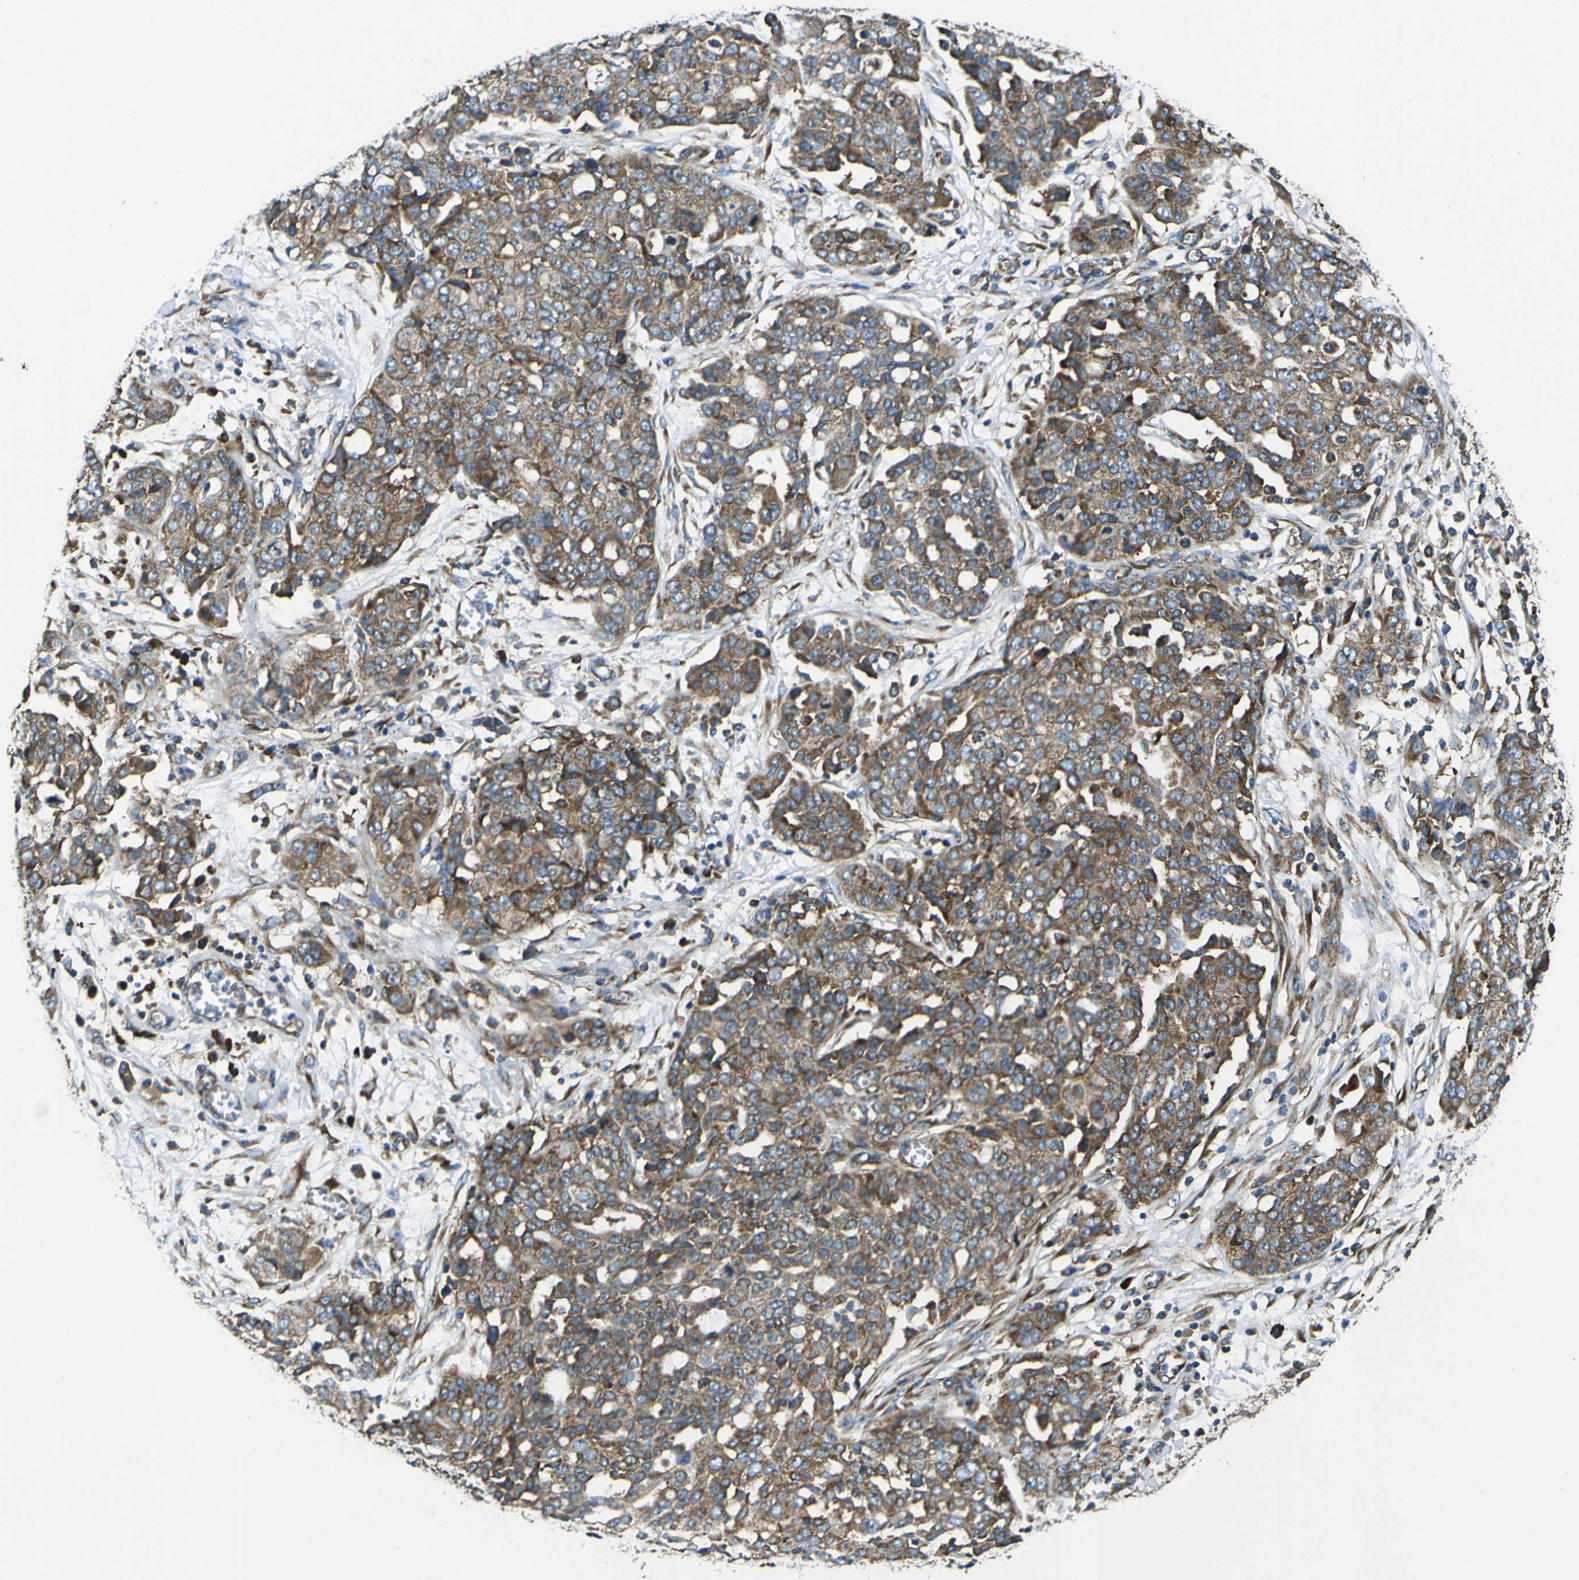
{"staining": {"intensity": "moderate", "quantity": ">75%", "location": "cytoplasmic/membranous"}, "tissue": "ovarian cancer", "cell_type": "Tumor cells", "image_type": "cancer", "snomed": [{"axis": "morphology", "description": "Cystadenocarcinoma, serous, NOS"}, {"axis": "topography", "description": "Soft tissue"}, {"axis": "topography", "description": "Ovary"}], "caption": "IHC (DAB (3,3'-diaminobenzidine)) staining of human ovarian serous cystadenocarcinoma displays moderate cytoplasmic/membranous protein staining in approximately >75% of tumor cells.", "gene": "RPSA", "patient": {"sex": "female", "age": 57}}